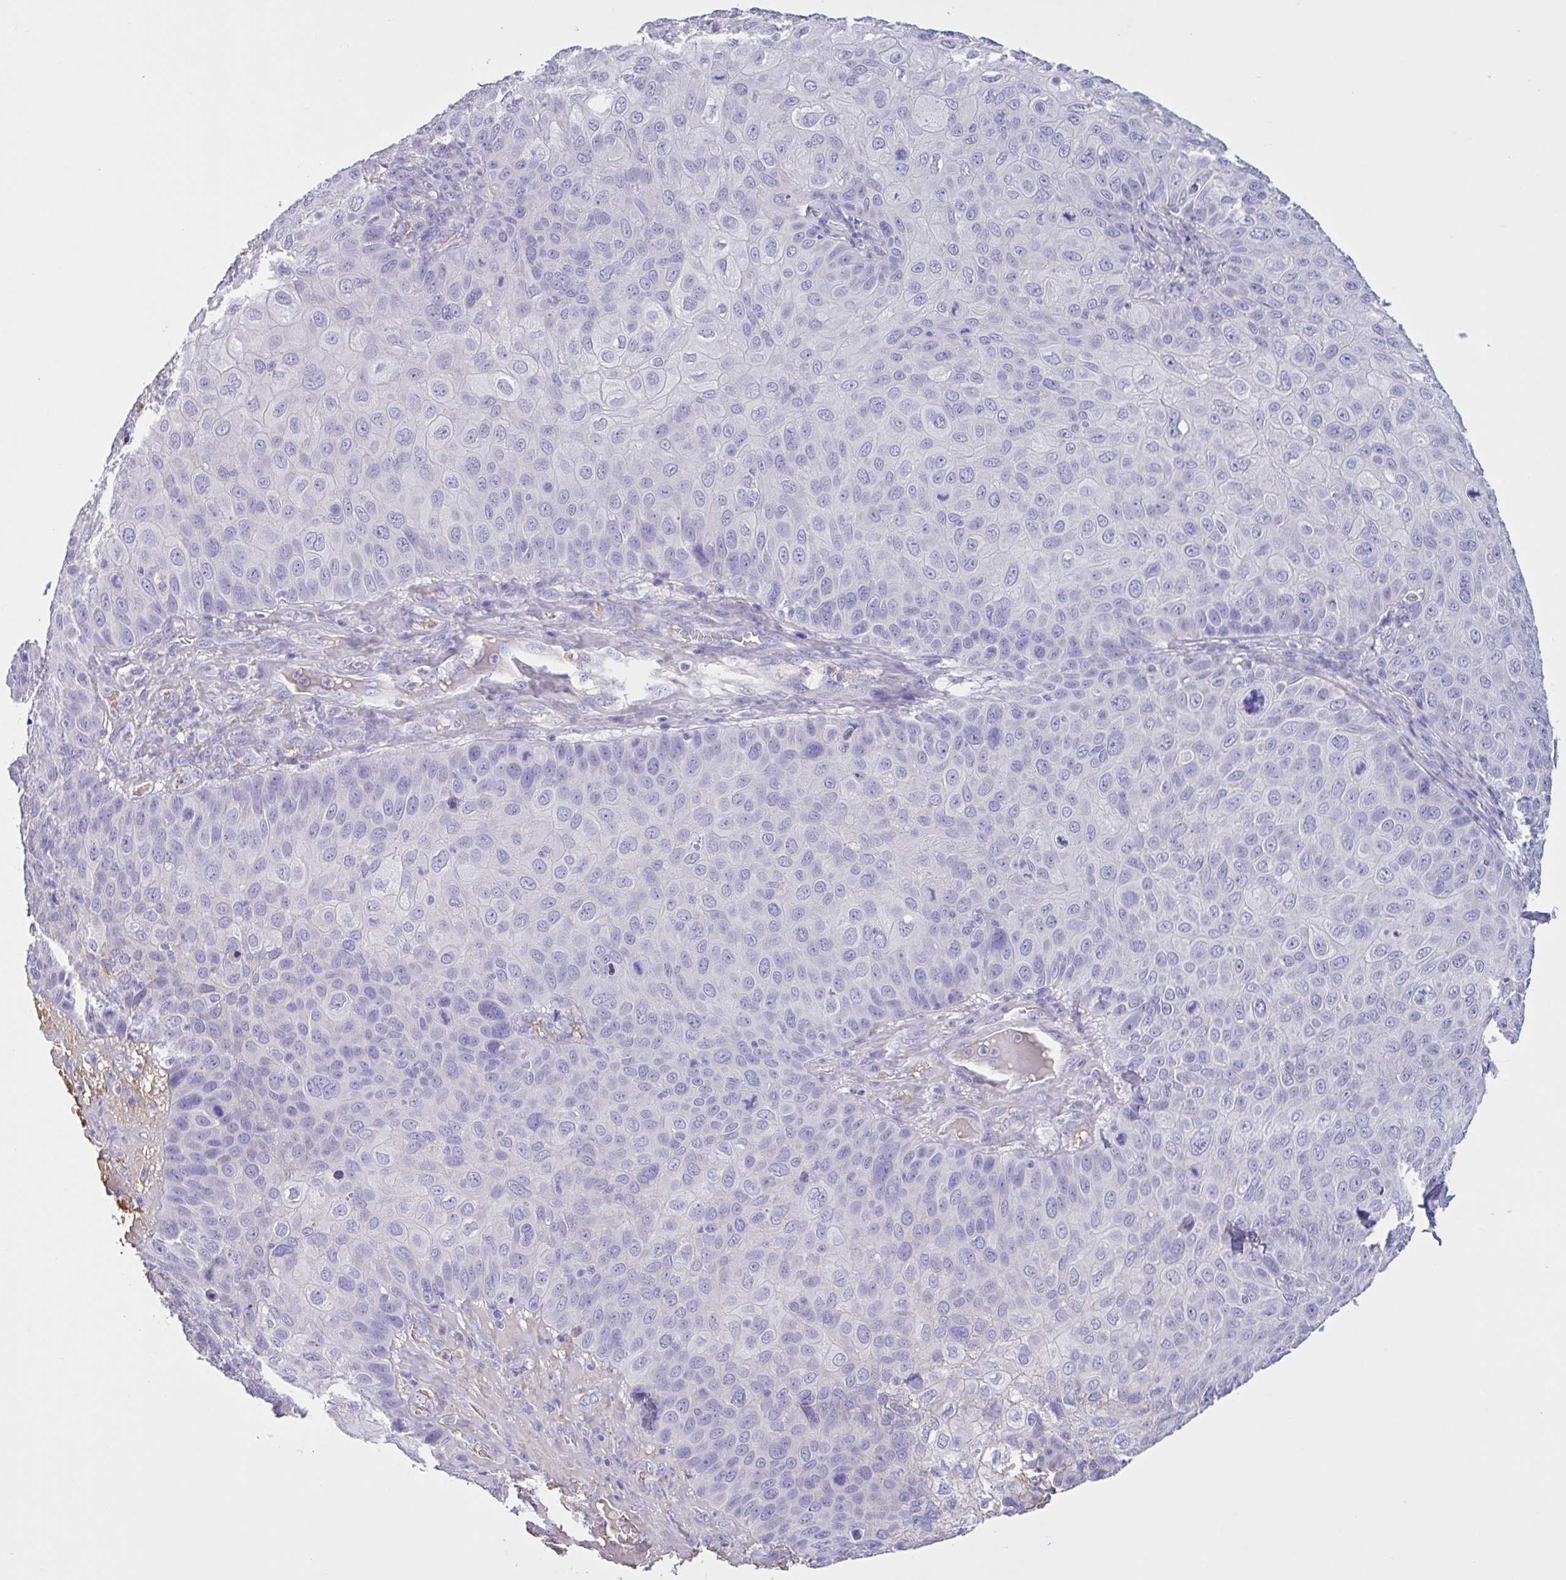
{"staining": {"intensity": "negative", "quantity": "none", "location": "none"}, "tissue": "skin cancer", "cell_type": "Tumor cells", "image_type": "cancer", "snomed": [{"axis": "morphology", "description": "Squamous cell carcinoma, NOS"}, {"axis": "topography", "description": "Skin"}], "caption": "High power microscopy photomicrograph of an immunohistochemistry (IHC) micrograph of squamous cell carcinoma (skin), revealing no significant positivity in tumor cells.", "gene": "LARGE2", "patient": {"sex": "male", "age": 87}}